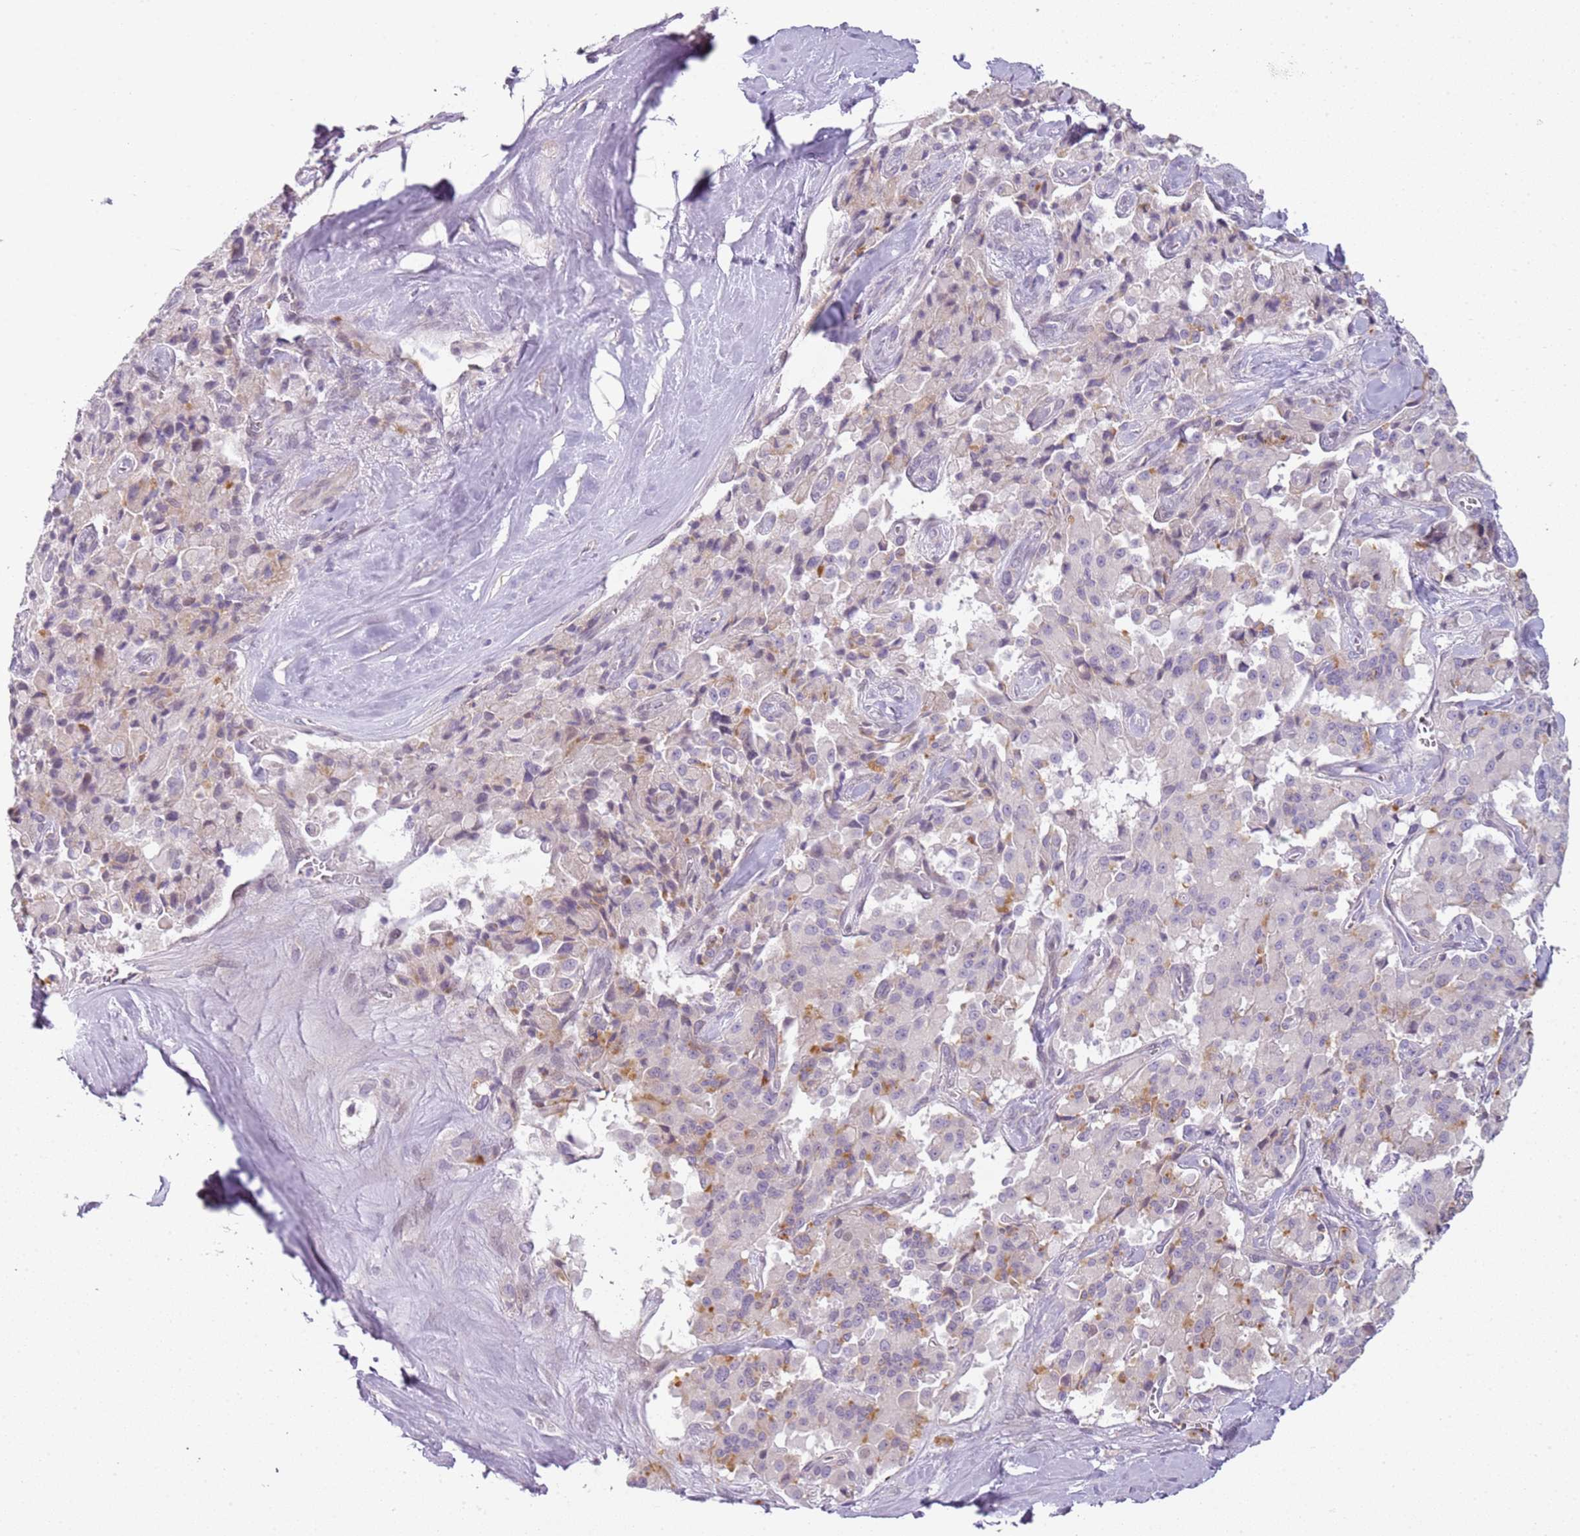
{"staining": {"intensity": "negative", "quantity": "none", "location": "none"}, "tissue": "pancreatic cancer", "cell_type": "Tumor cells", "image_type": "cancer", "snomed": [{"axis": "morphology", "description": "Adenocarcinoma, NOS"}, {"axis": "topography", "description": "Pancreas"}], "caption": "Human adenocarcinoma (pancreatic) stained for a protein using immunohistochemistry (IHC) demonstrates no expression in tumor cells.", "gene": "DEFB116", "patient": {"sex": "male", "age": 65}}